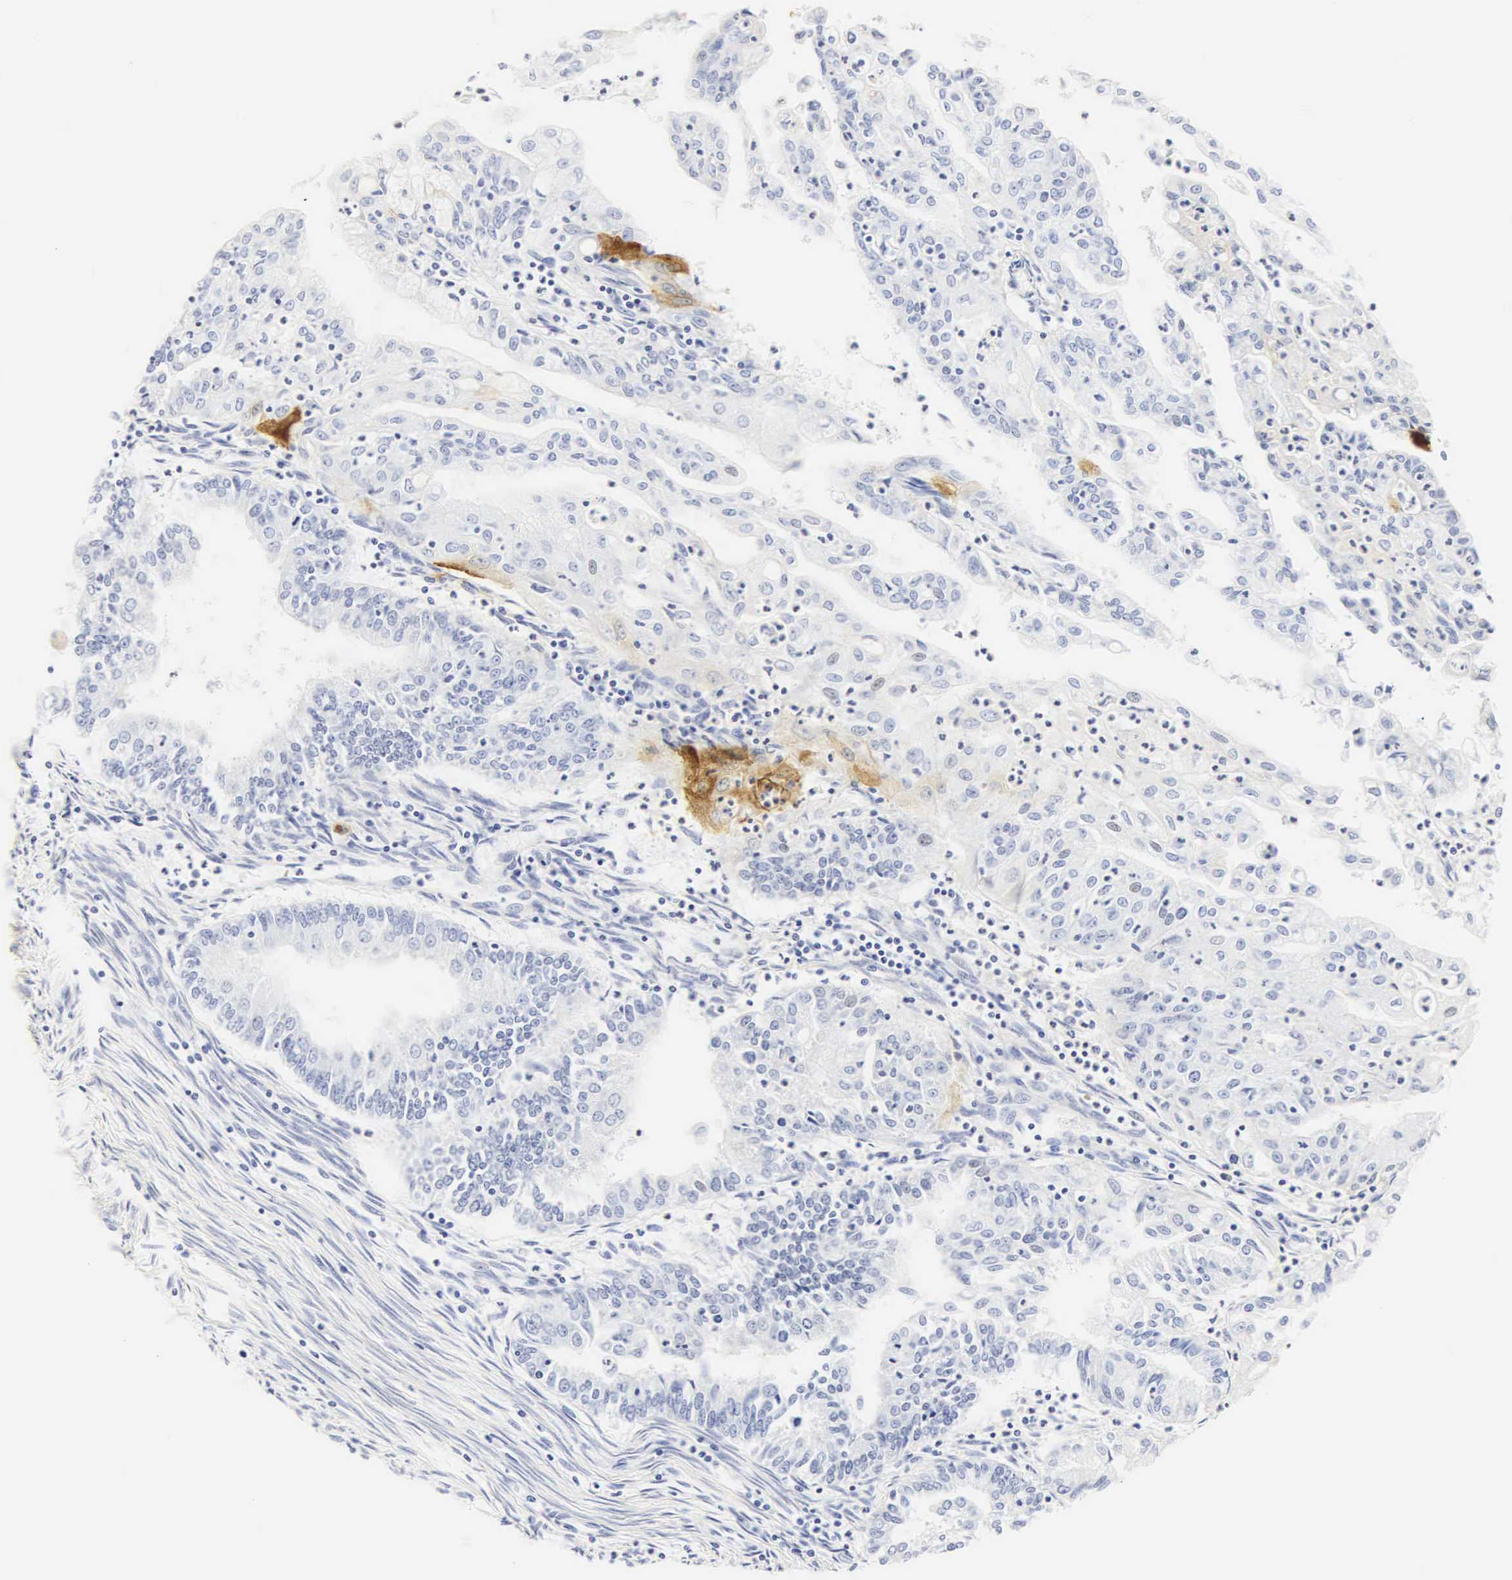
{"staining": {"intensity": "strong", "quantity": "<25%", "location": "cytoplasmic/membranous"}, "tissue": "endometrial cancer", "cell_type": "Tumor cells", "image_type": "cancer", "snomed": [{"axis": "morphology", "description": "Adenocarcinoma, NOS"}, {"axis": "topography", "description": "Endometrium"}], "caption": "This is a photomicrograph of IHC staining of endometrial cancer, which shows strong staining in the cytoplasmic/membranous of tumor cells.", "gene": "CGB3", "patient": {"sex": "female", "age": 75}}